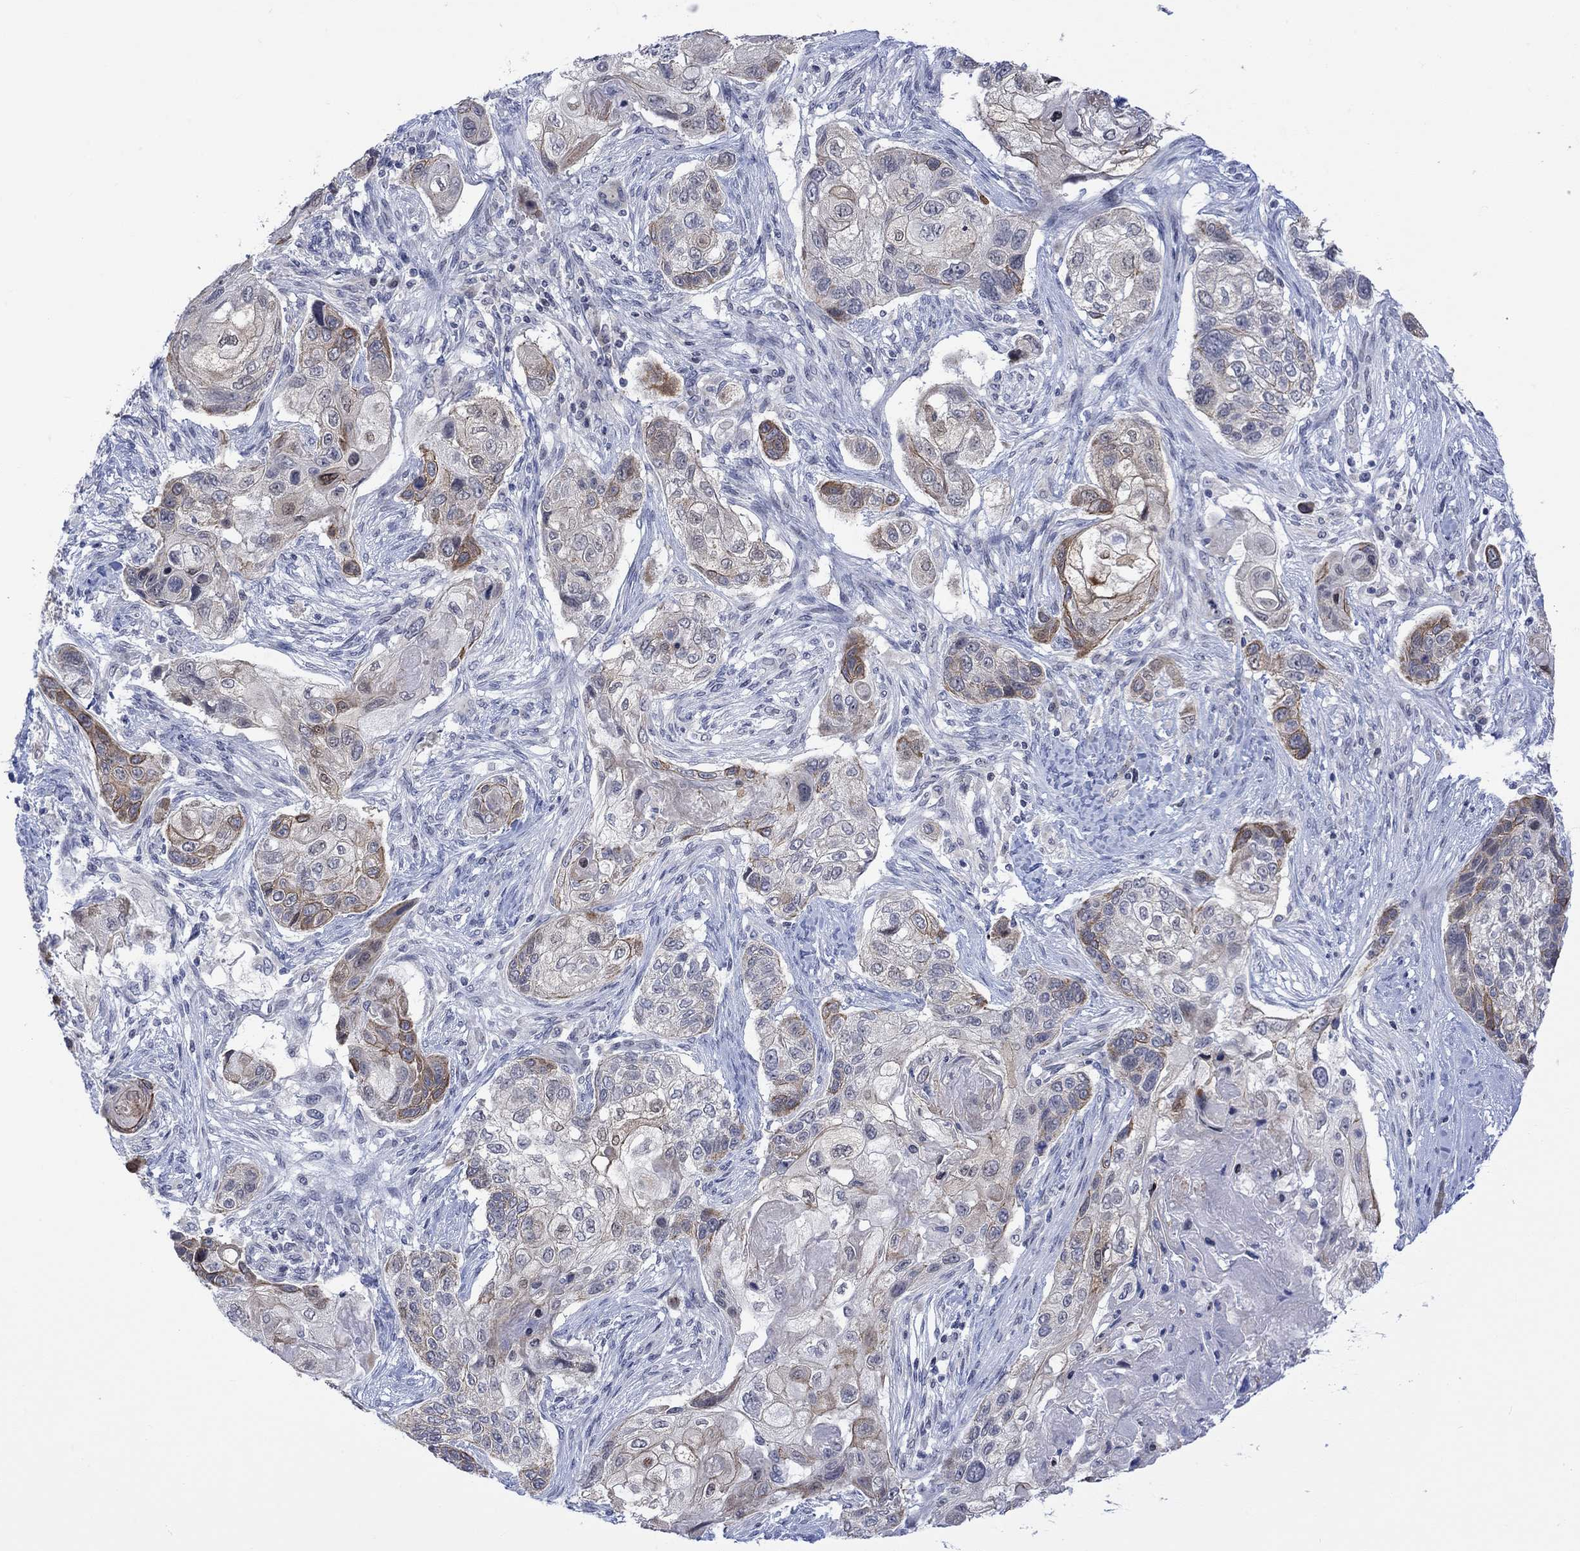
{"staining": {"intensity": "moderate", "quantity": "25%-75%", "location": "cytoplasmic/membranous"}, "tissue": "lung cancer", "cell_type": "Tumor cells", "image_type": "cancer", "snomed": [{"axis": "morphology", "description": "Normal tissue, NOS"}, {"axis": "morphology", "description": "Squamous cell carcinoma, NOS"}, {"axis": "topography", "description": "Bronchus"}, {"axis": "topography", "description": "Lung"}], "caption": "Squamous cell carcinoma (lung) was stained to show a protein in brown. There is medium levels of moderate cytoplasmic/membranous positivity in about 25%-75% of tumor cells.", "gene": "DCX", "patient": {"sex": "male", "age": 69}}